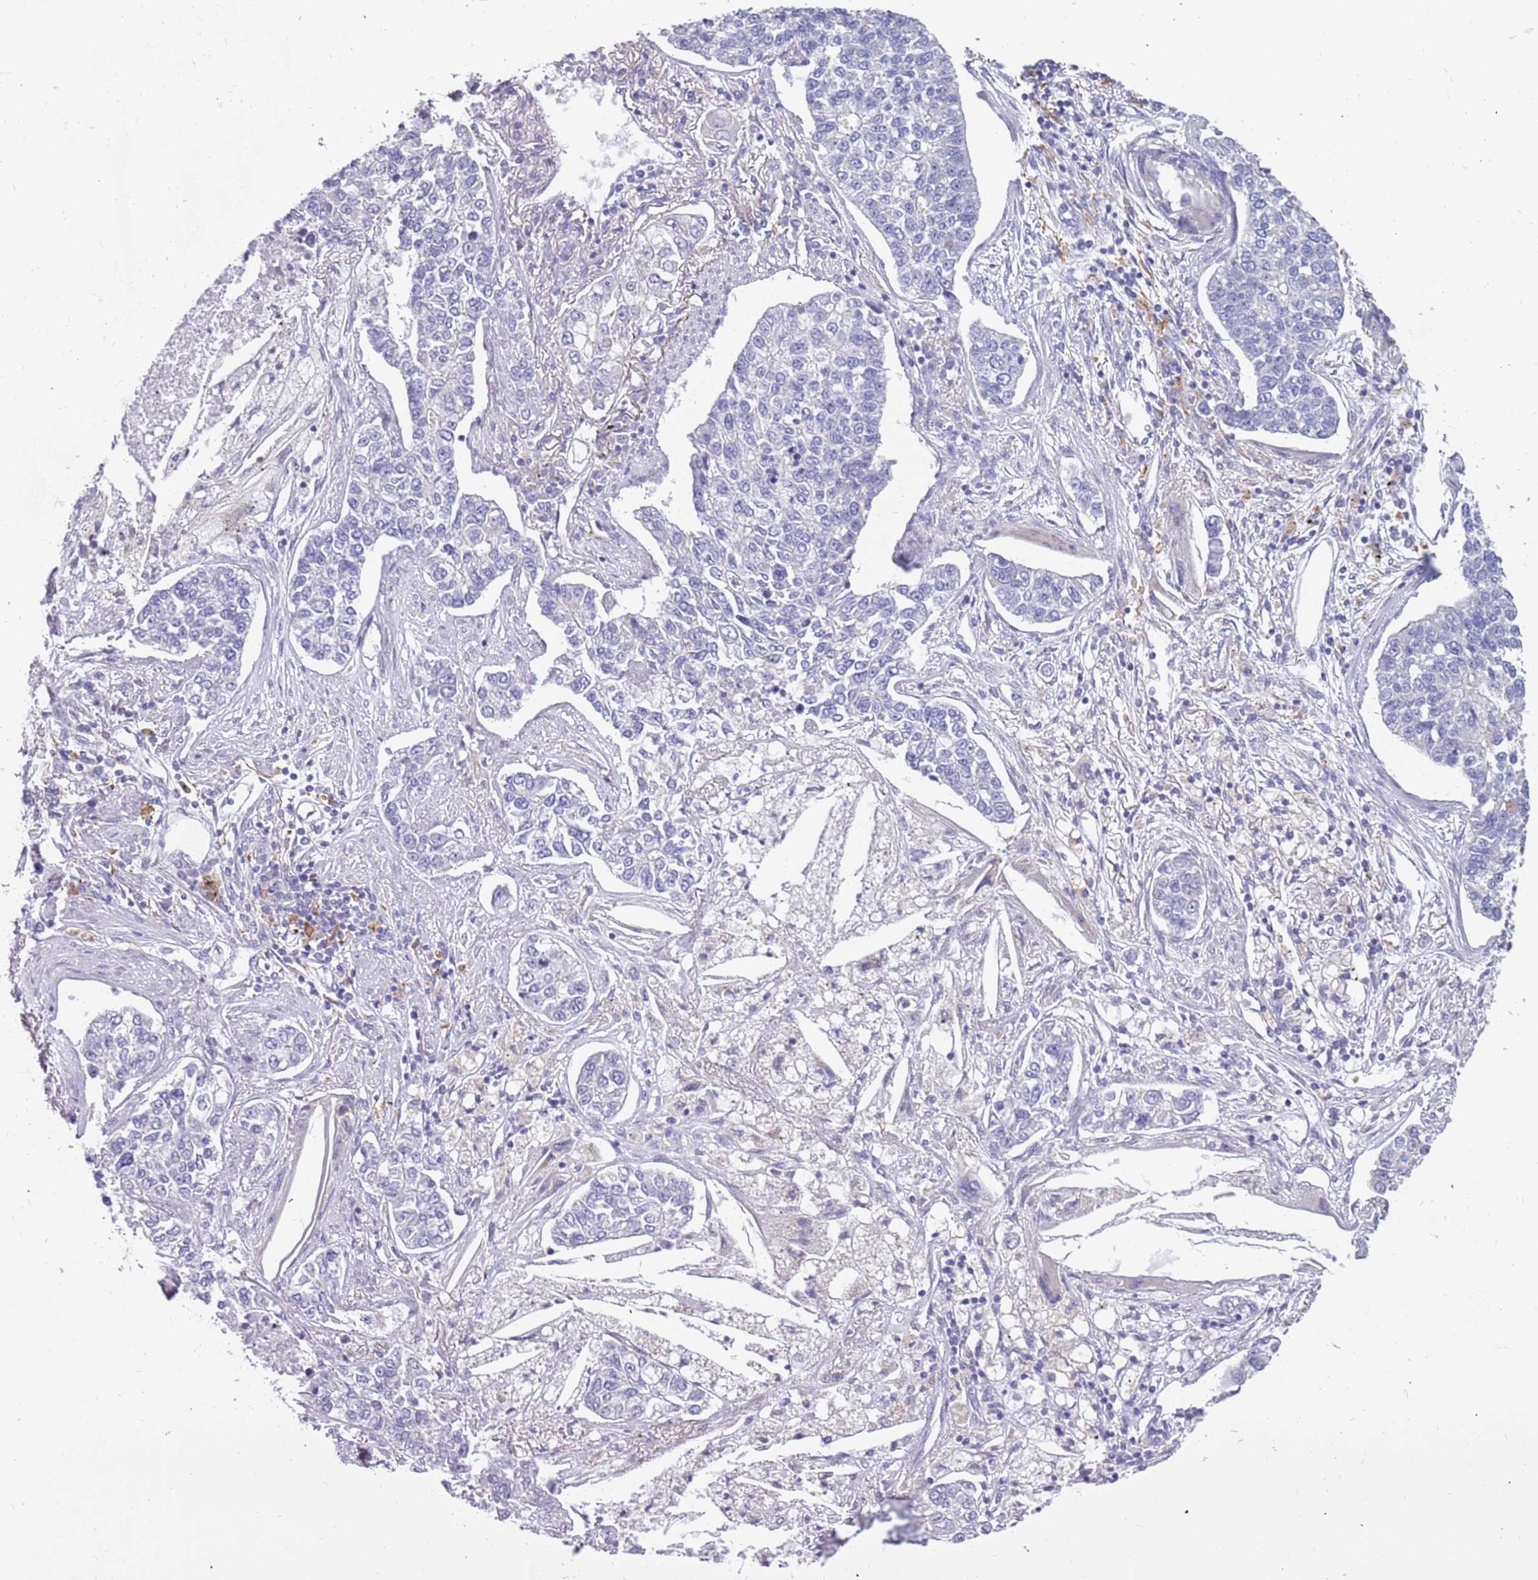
{"staining": {"intensity": "negative", "quantity": "none", "location": "none"}, "tissue": "lung cancer", "cell_type": "Tumor cells", "image_type": "cancer", "snomed": [{"axis": "morphology", "description": "Adenocarcinoma, NOS"}, {"axis": "topography", "description": "Lung"}], "caption": "High magnification brightfield microscopy of lung cancer stained with DAB (brown) and counterstained with hematoxylin (blue): tumor cells show no significant expression.", "gene": "RHCG", "patient": {"sex": "male", "age": 49}}